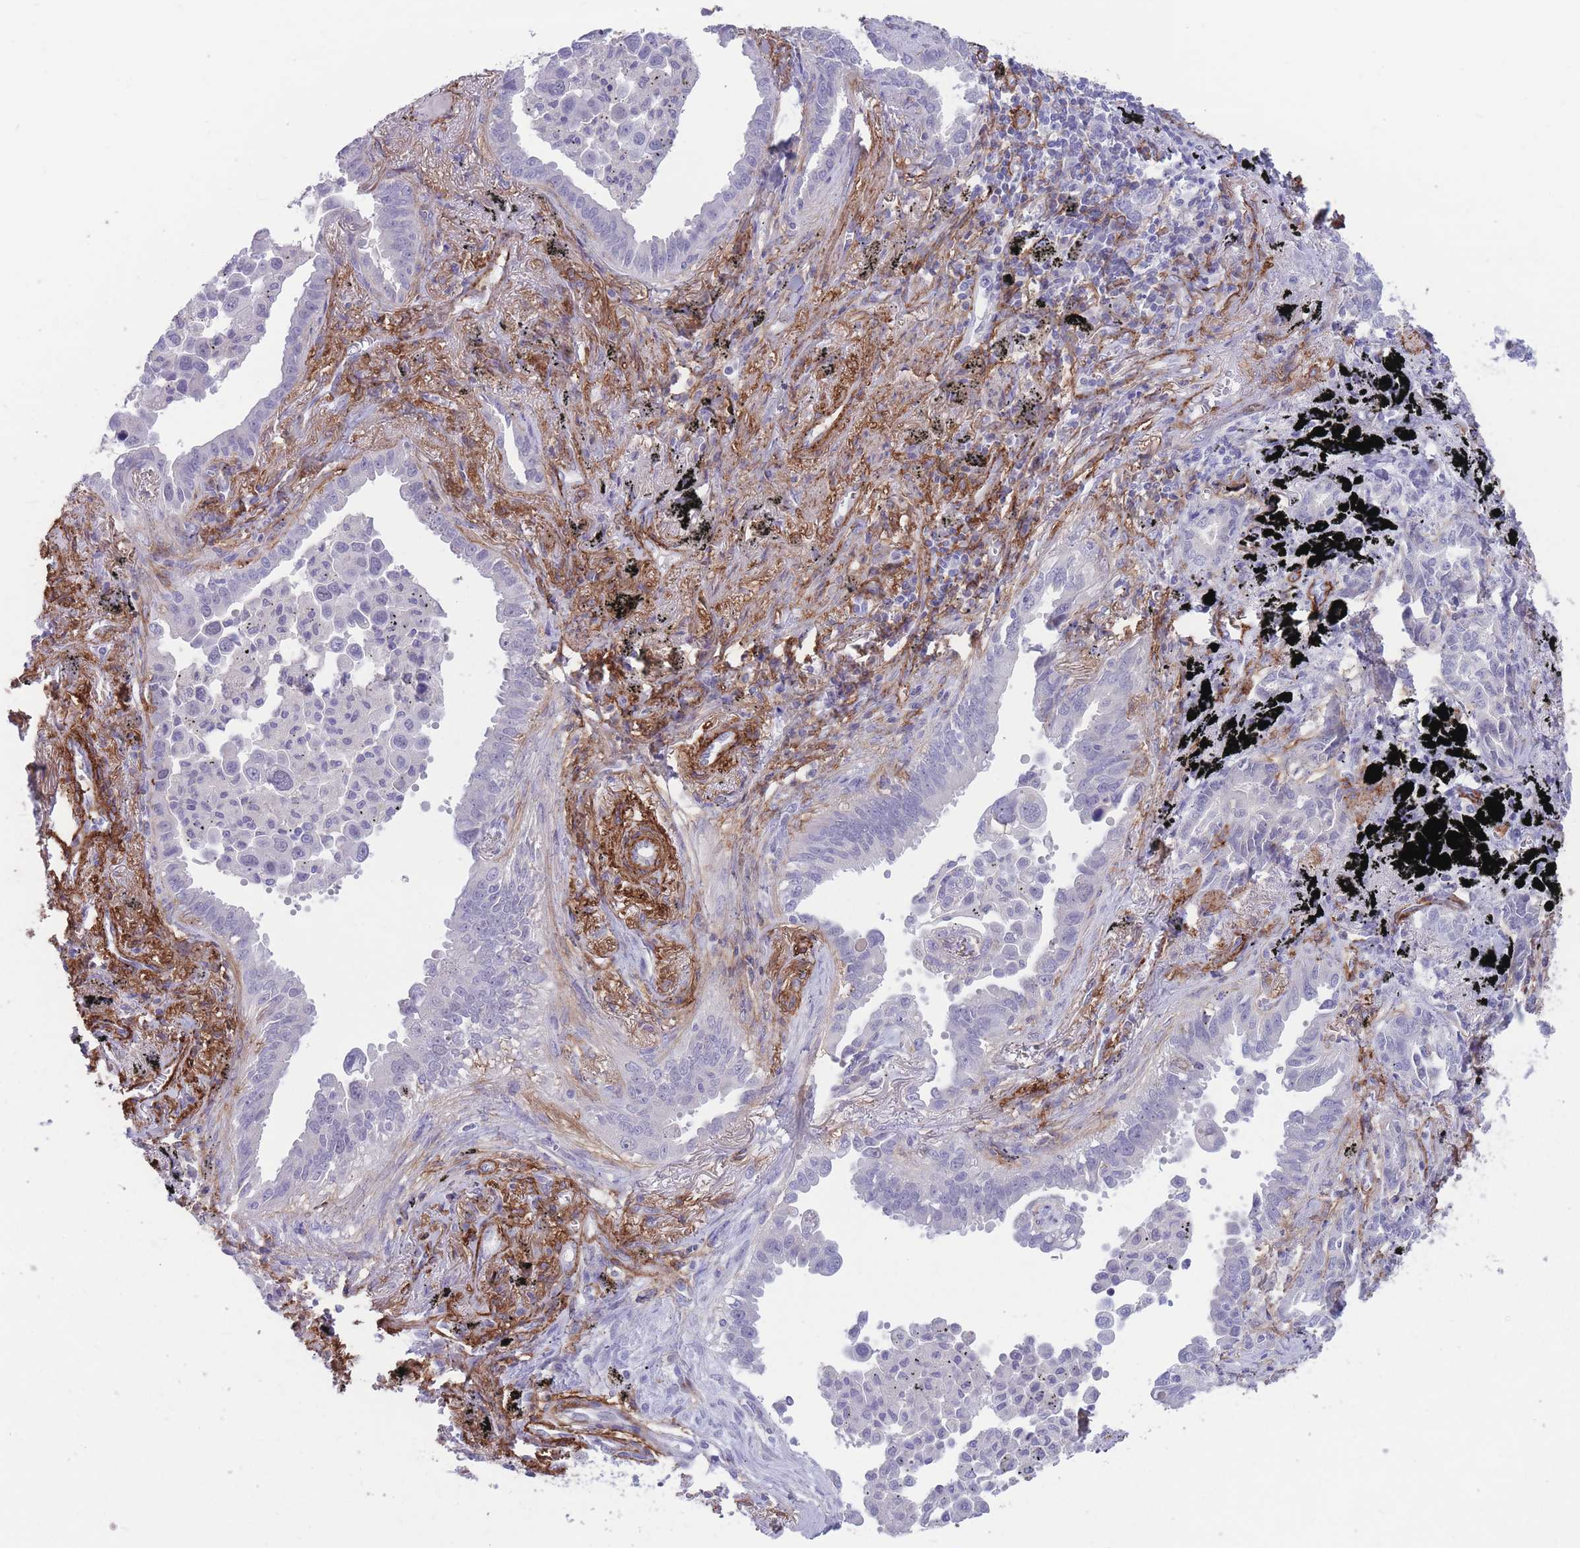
{"staining": {"intensity": "negative", "quantity": "none", "location": "none"}, "tissue": "lung cancer", "cell_type": "Tumor cells", "image_type": "cancer", "snomed": [{"axis": "morphology", "description": "Adenocarcinoma, NOS"}, {"axis": "topography", "description": "Lung"}], "caption": "The immunohistochemistry image has no significant positivity in tumor cells of adenocarcinoma (lung) tissue.", "gene": "DPYD", "patient": {"sex": "male", "age": 67}}